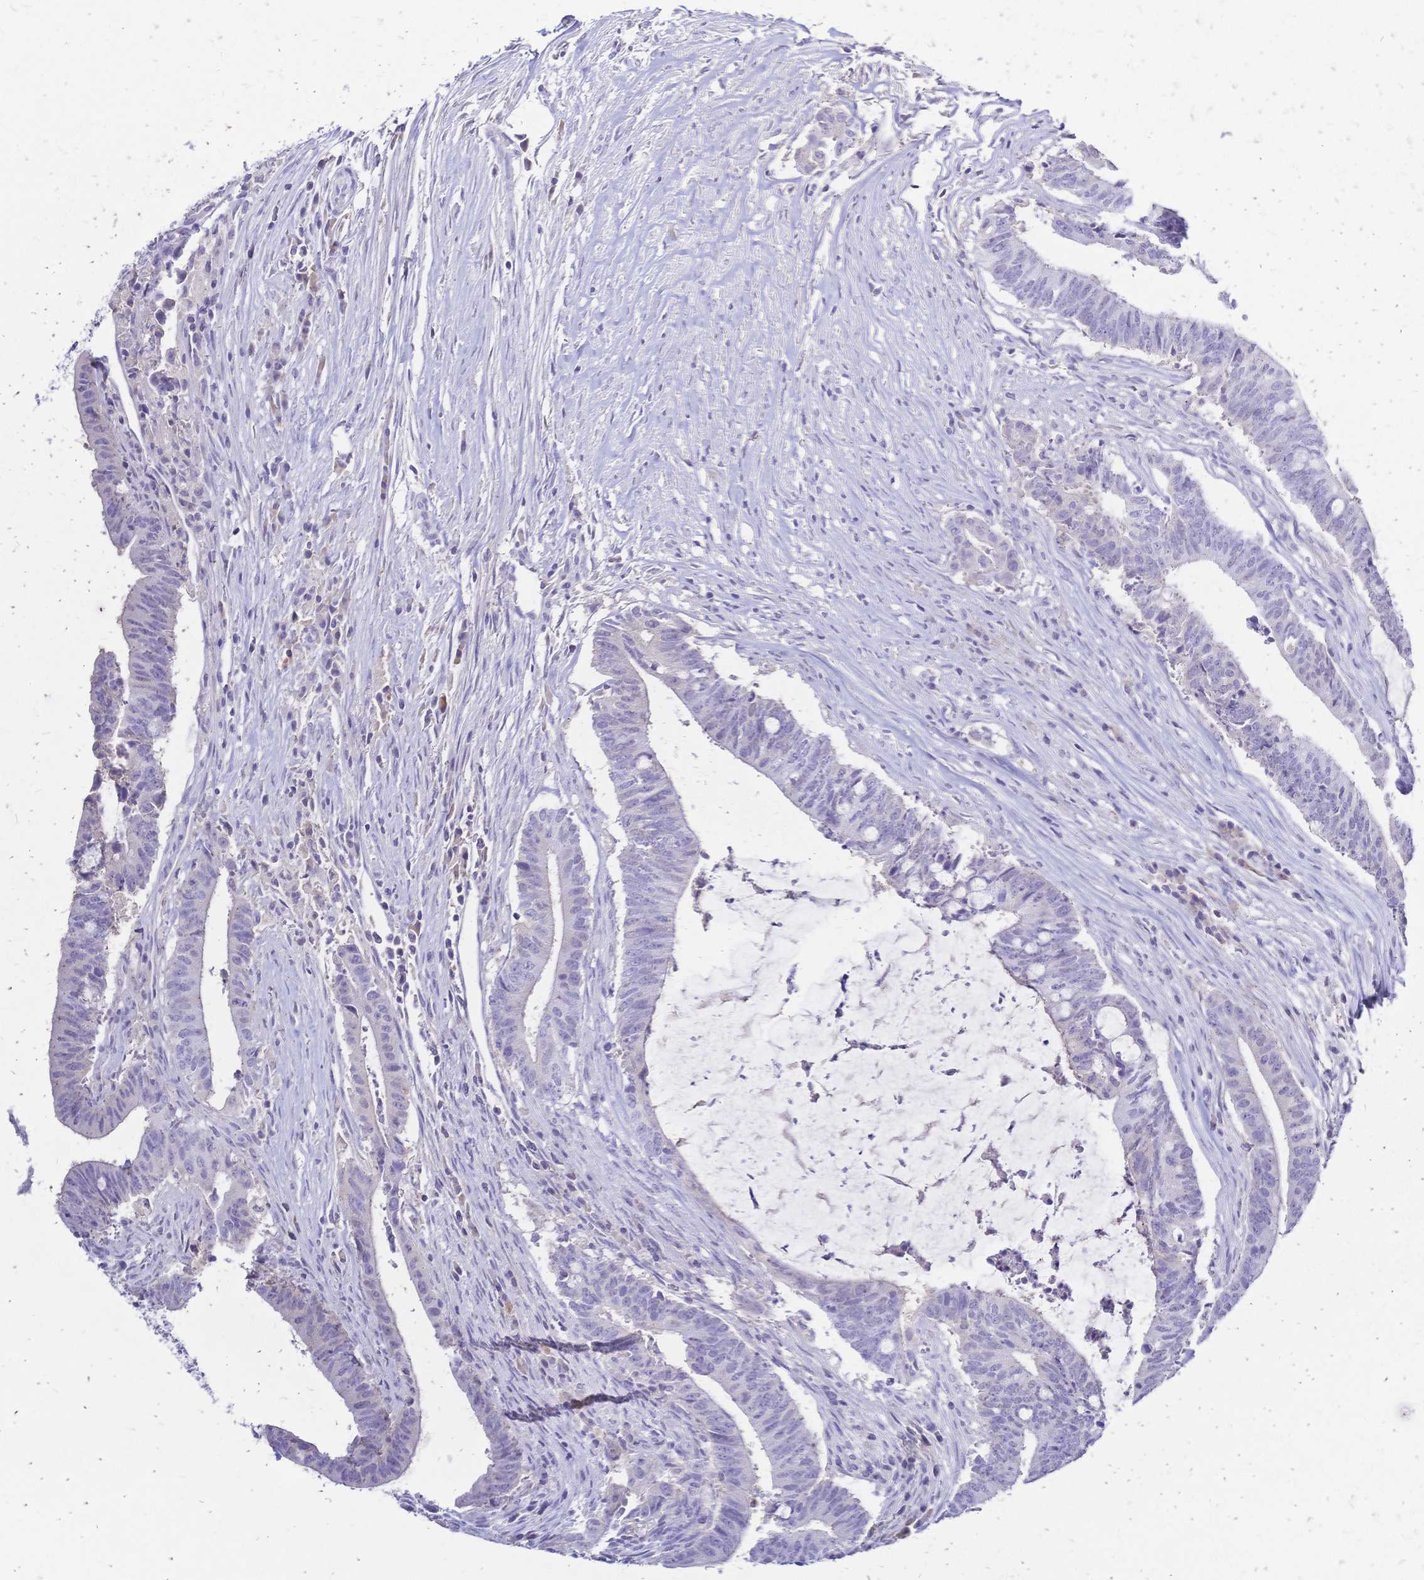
{"staining": {"intensity": "negative", "quantity": "none", "location": "none"}, "tissue": "colorectal cancer", "cell_type": "Tumor cells", "image_type": "cancer", "snomed": [{"axis": "morphology", "description": "Adenocarcinoma, NOS"}, {"axis": "topography", "description": "Colon"}], "caption": "High magnification brightfield microscopy of colorectal adenocarcinoma stained with DAB (3,3'-diaminobenzidine) (brown) and counterstained with hematoxylin (blue): tumor cells show no significant expression.", "gene": "FA2H", "patient": {"sex": "female", "age": 43}}